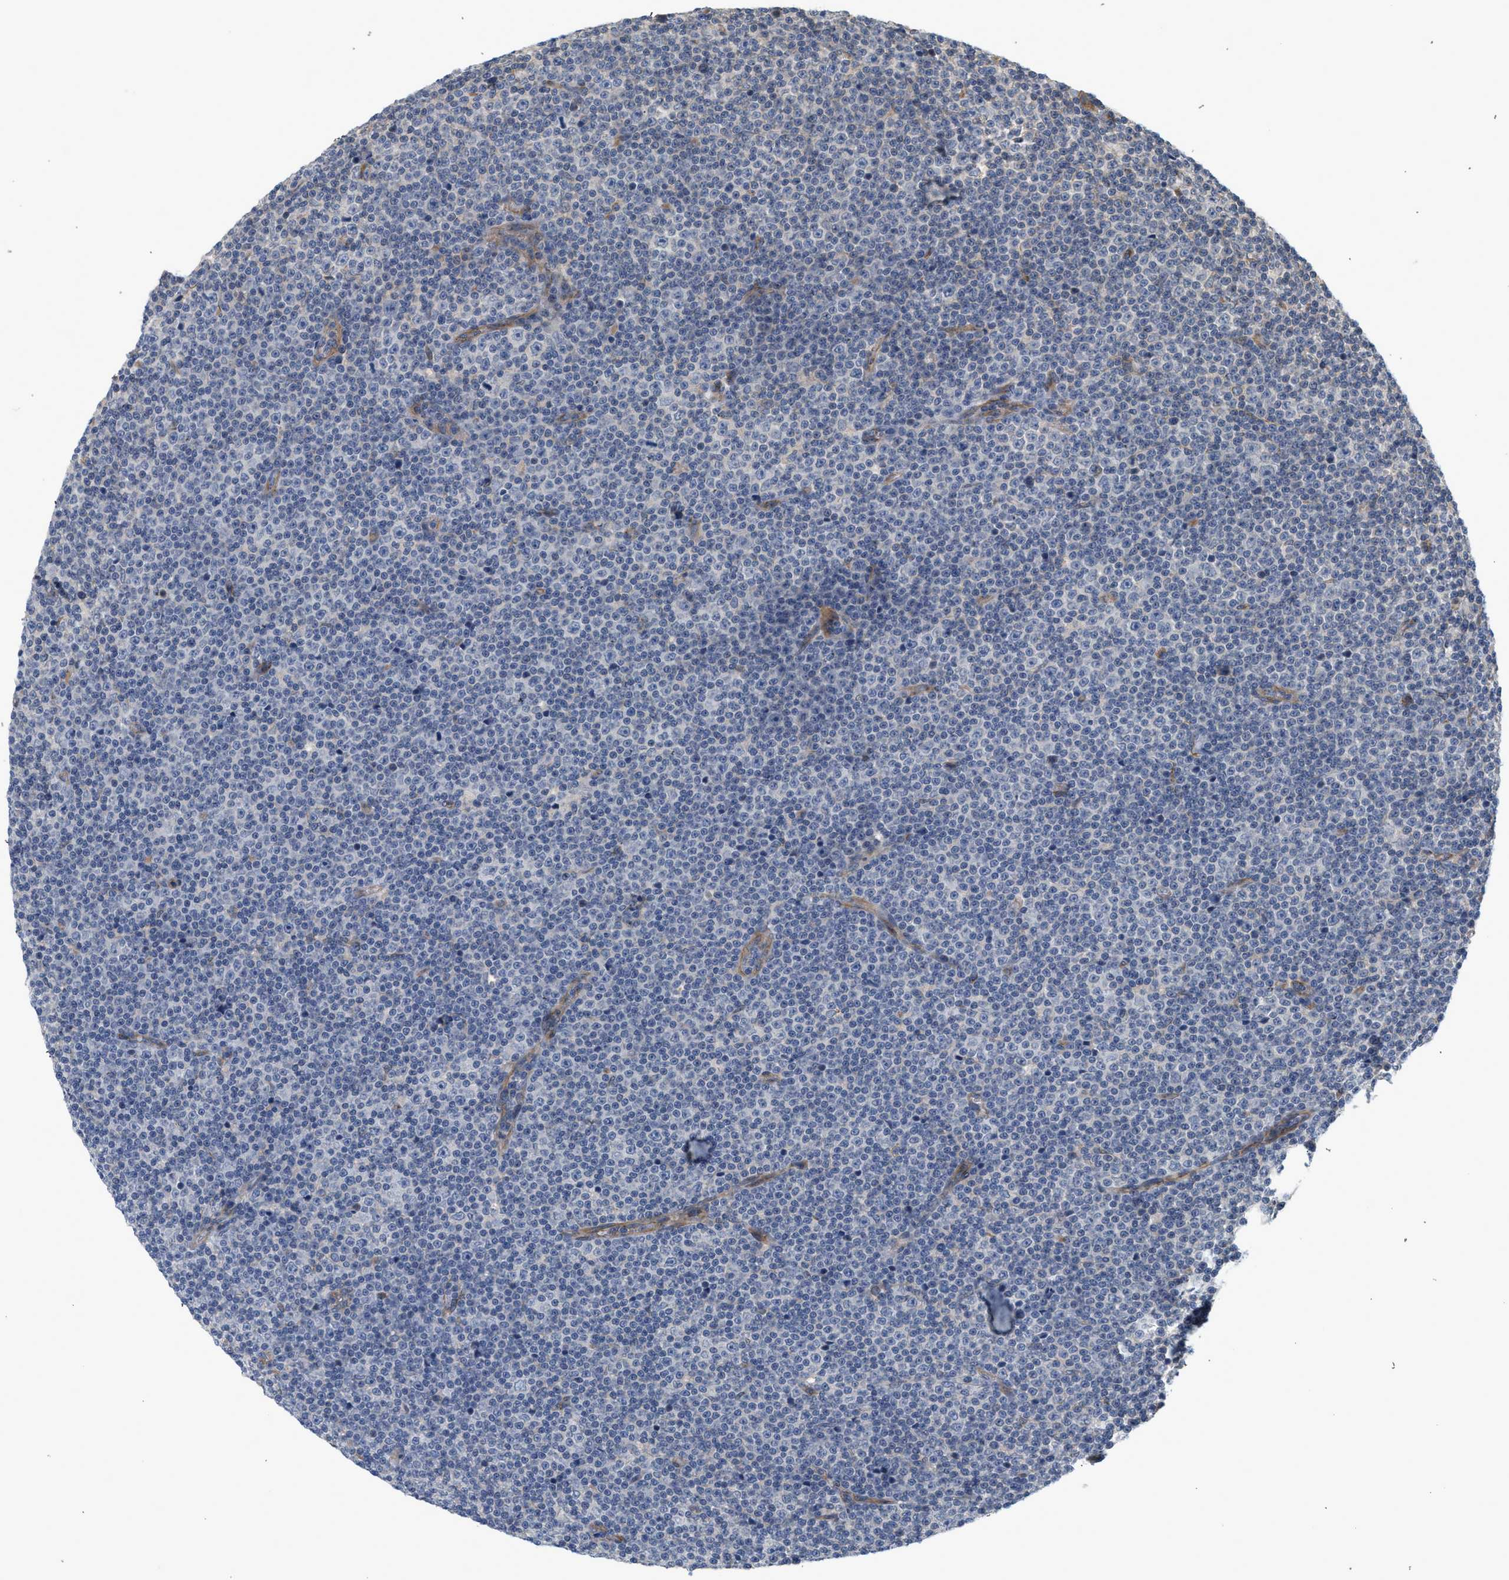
{"staining": {"intensity": "negative", "quantity": "none", "location": "none"}, "tissue": "lymphoma", "cell_type": "Tumor cells", "image_type": "cancer", "snomed": [{"axis": "morphology", "description": "Malignant lymphoma, non-Hodgkin's type, Low grade"}, {"axis": "topography", "description": "Lymph node"}], "caption": "Malignant lymphoma, non-Hodgkin's type (low-grade) was stained to show a protein in brown. There is no significant positivity in tumor cells.", "gene": "CTXN1", "patient": {"sex": "female", "age": 67}}